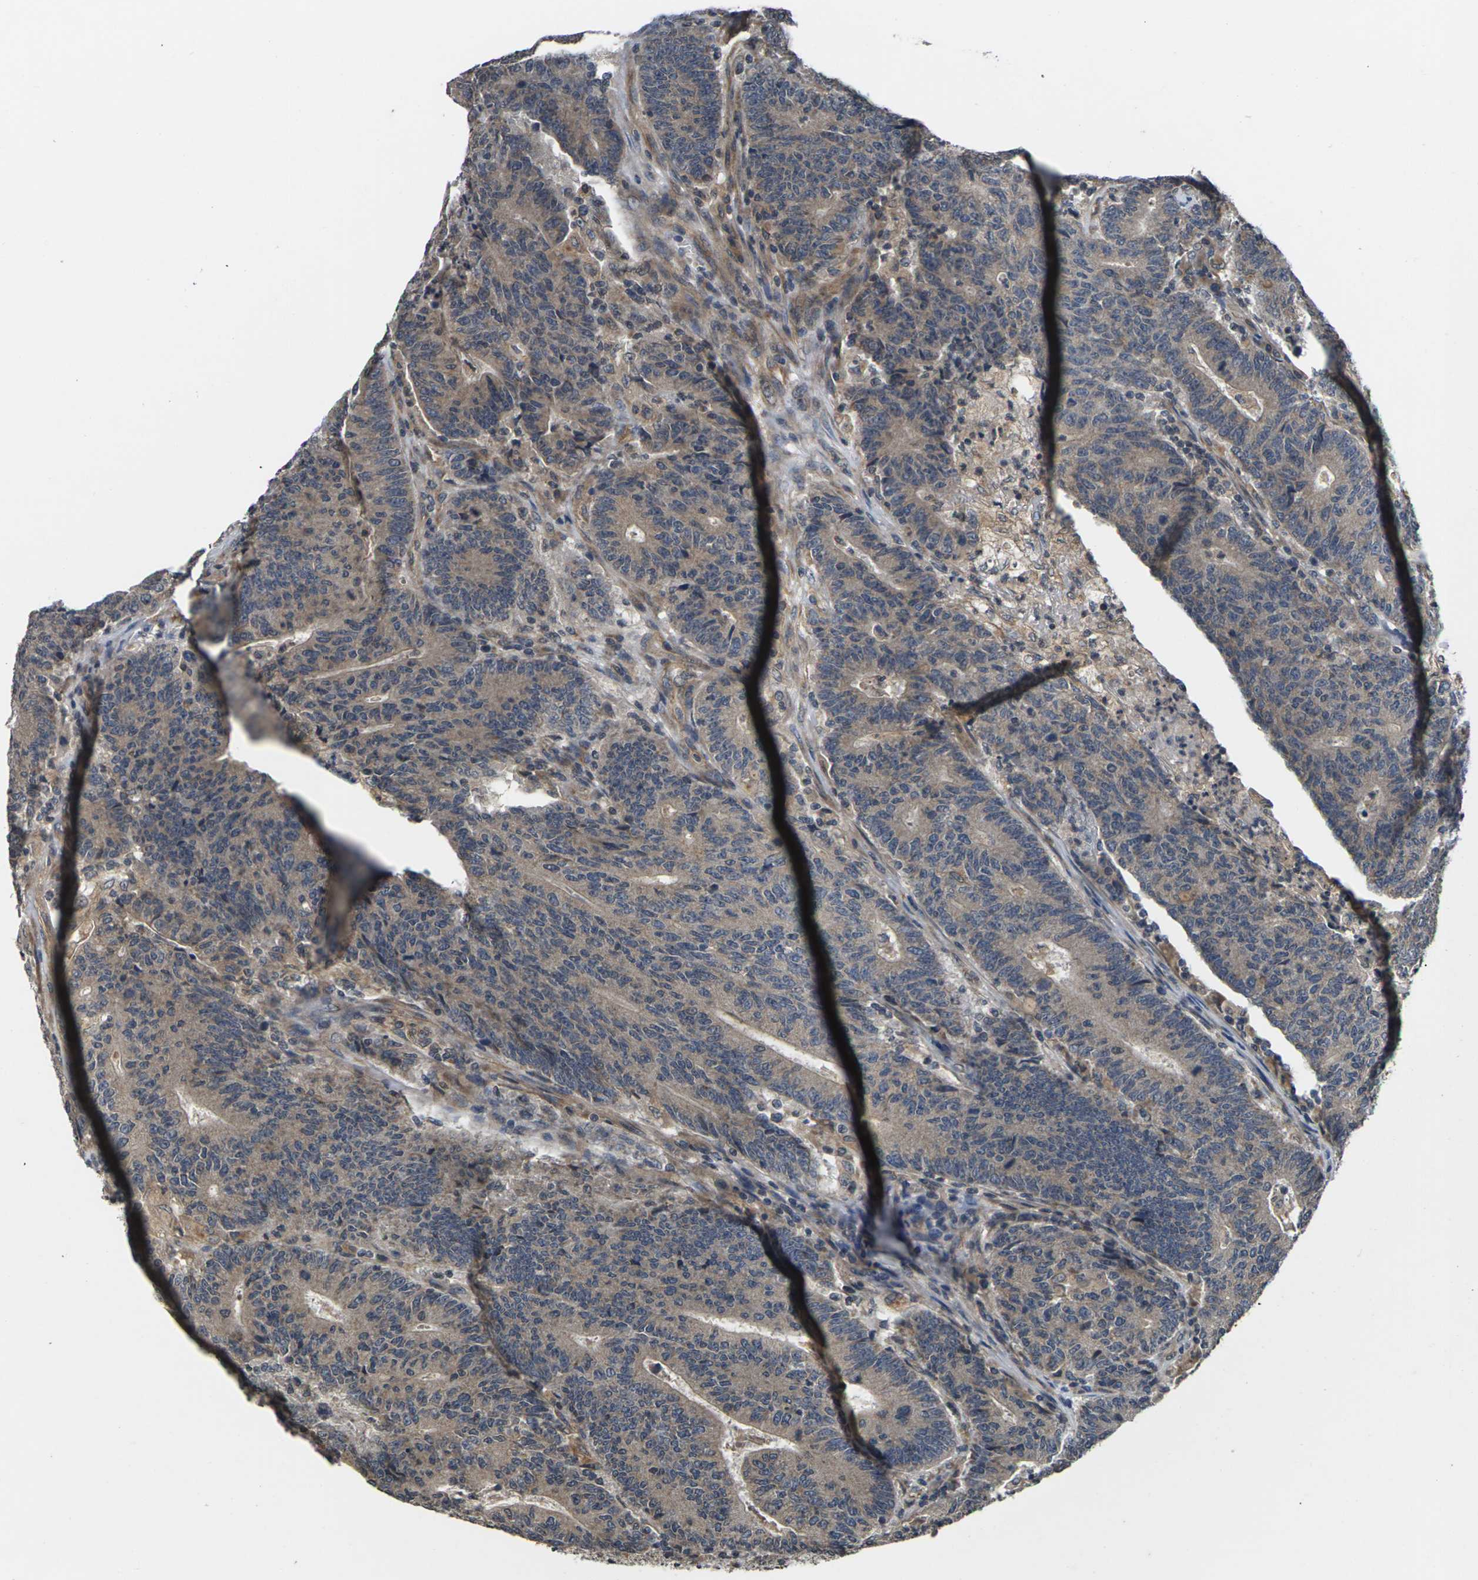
{"staining": {"intensity": "moderate", "quantity": ">75%", "location": "cytoplasmic/membranous"}, "tissue": "colorectal cancer", "cell_type": "Tumor cells", "image_type": "cancer", "snomed": [{"axis": "morphology", "description": "Normal tissue, NOS"}, {"axis": "morphology", "description": "Adenocarcinoma, NOS"}, {"axis": "topography", "description": "Colon"}], "caption": "Protein expression analysis of human colorectal adenocarcinoma reveals moderate cytoplasmic/membranous positivity in approximately >75% of tumor cells.", "gene": "DKK2", "patient": {"sex": "female", "age": 75}}